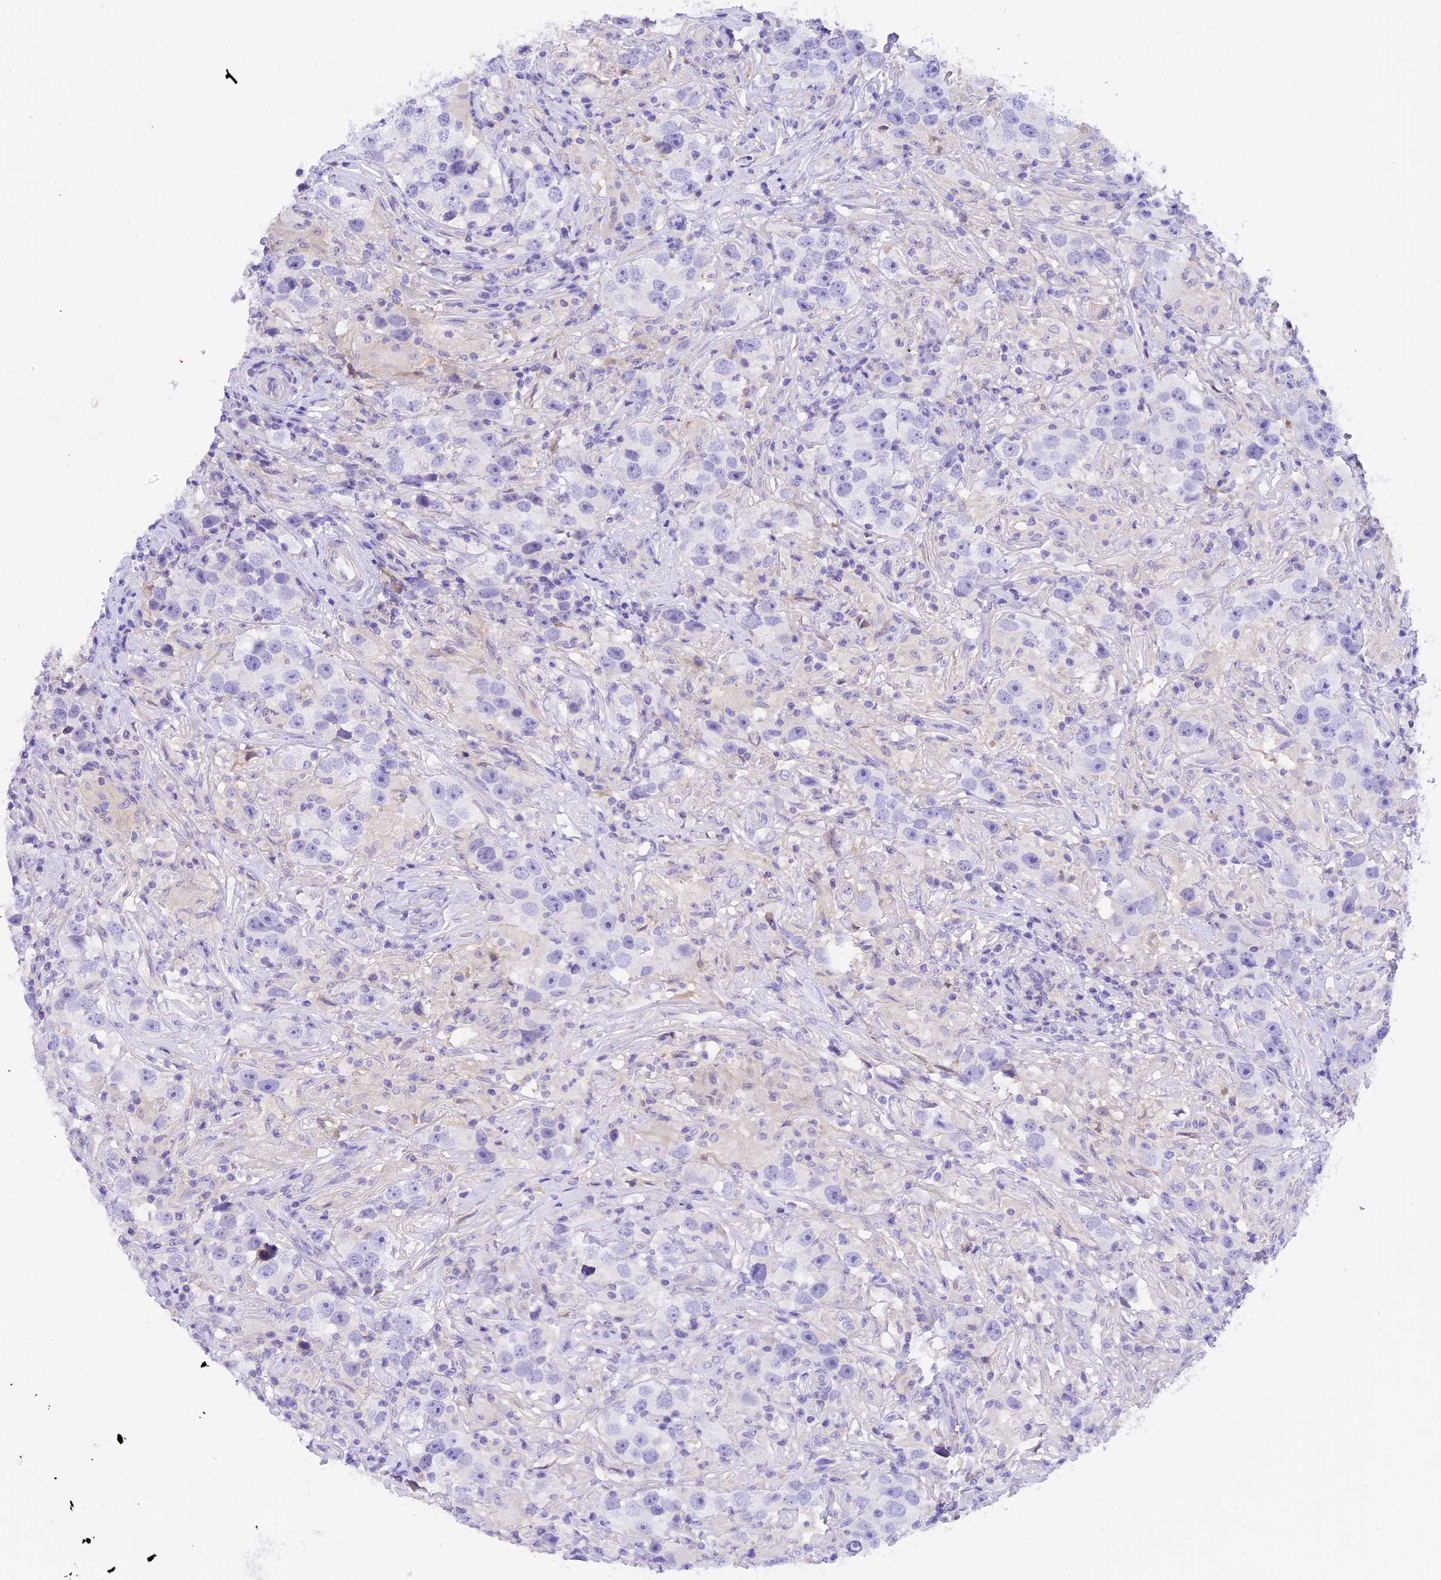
{"staining": {"intensity": "negative", "quantity": "none", "location": "none"}, "tissue": "testis cancer", "cell_type": "Tumor cells", "image_type": "cancer", "snomed": [{"axis": "morphology", "description": "Seminoma, NOS"}, {"axis": "topography", "description": "Testis"}], "caption": "Histopathology image shows no significant protein staining in tumor cells of testis seminoma. The staining is performed using DAB (3,3'-diaminobenzidine) brown chromogen with nuclei counter-stained in using hematoxylin.", "gene": "COL6A5", "patient": {"sex": "male", "age": 49}}